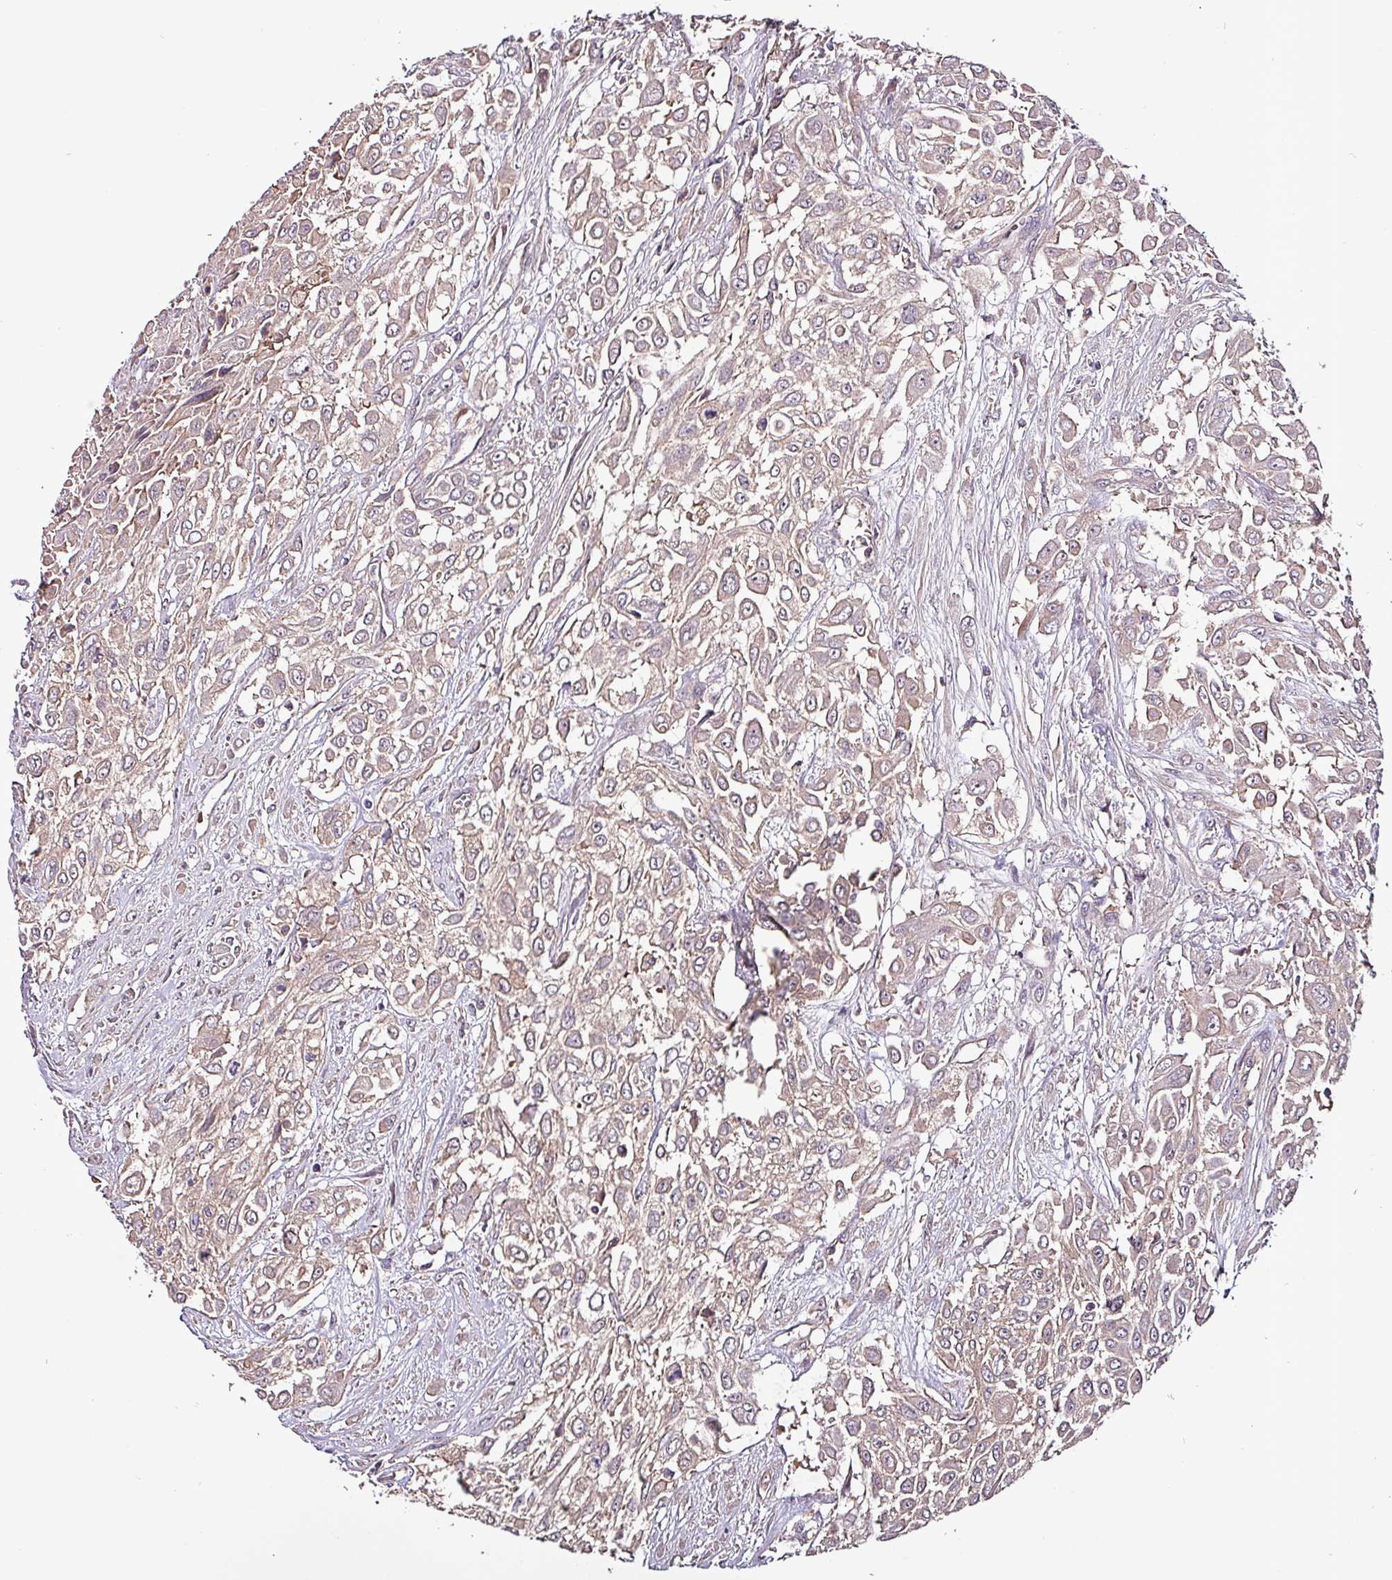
{"staining": {"intensity": "weak", "quantity": ">75%", "location": "cytoplasmic/membranous"}, "tissue": "urothelial cancer", "cell_type": "Tumor cells", "image_type": "cancer", "snomed": [{"axis": "morphology", "description": "Urothelial carcinoma, High grade"}, {"axis": "topography", "description": "Urinary bladder"}], "caption": "High-grade urothelial carcinoma stained for a protein demonstrates weak cytoplasmic/membranous positivity in tumor cells. (DAB = brown stain, brightfield microscopy at high magnification).", "gene": "PAFAH1B2", "patient": {"sex": "male", "age": 57}}